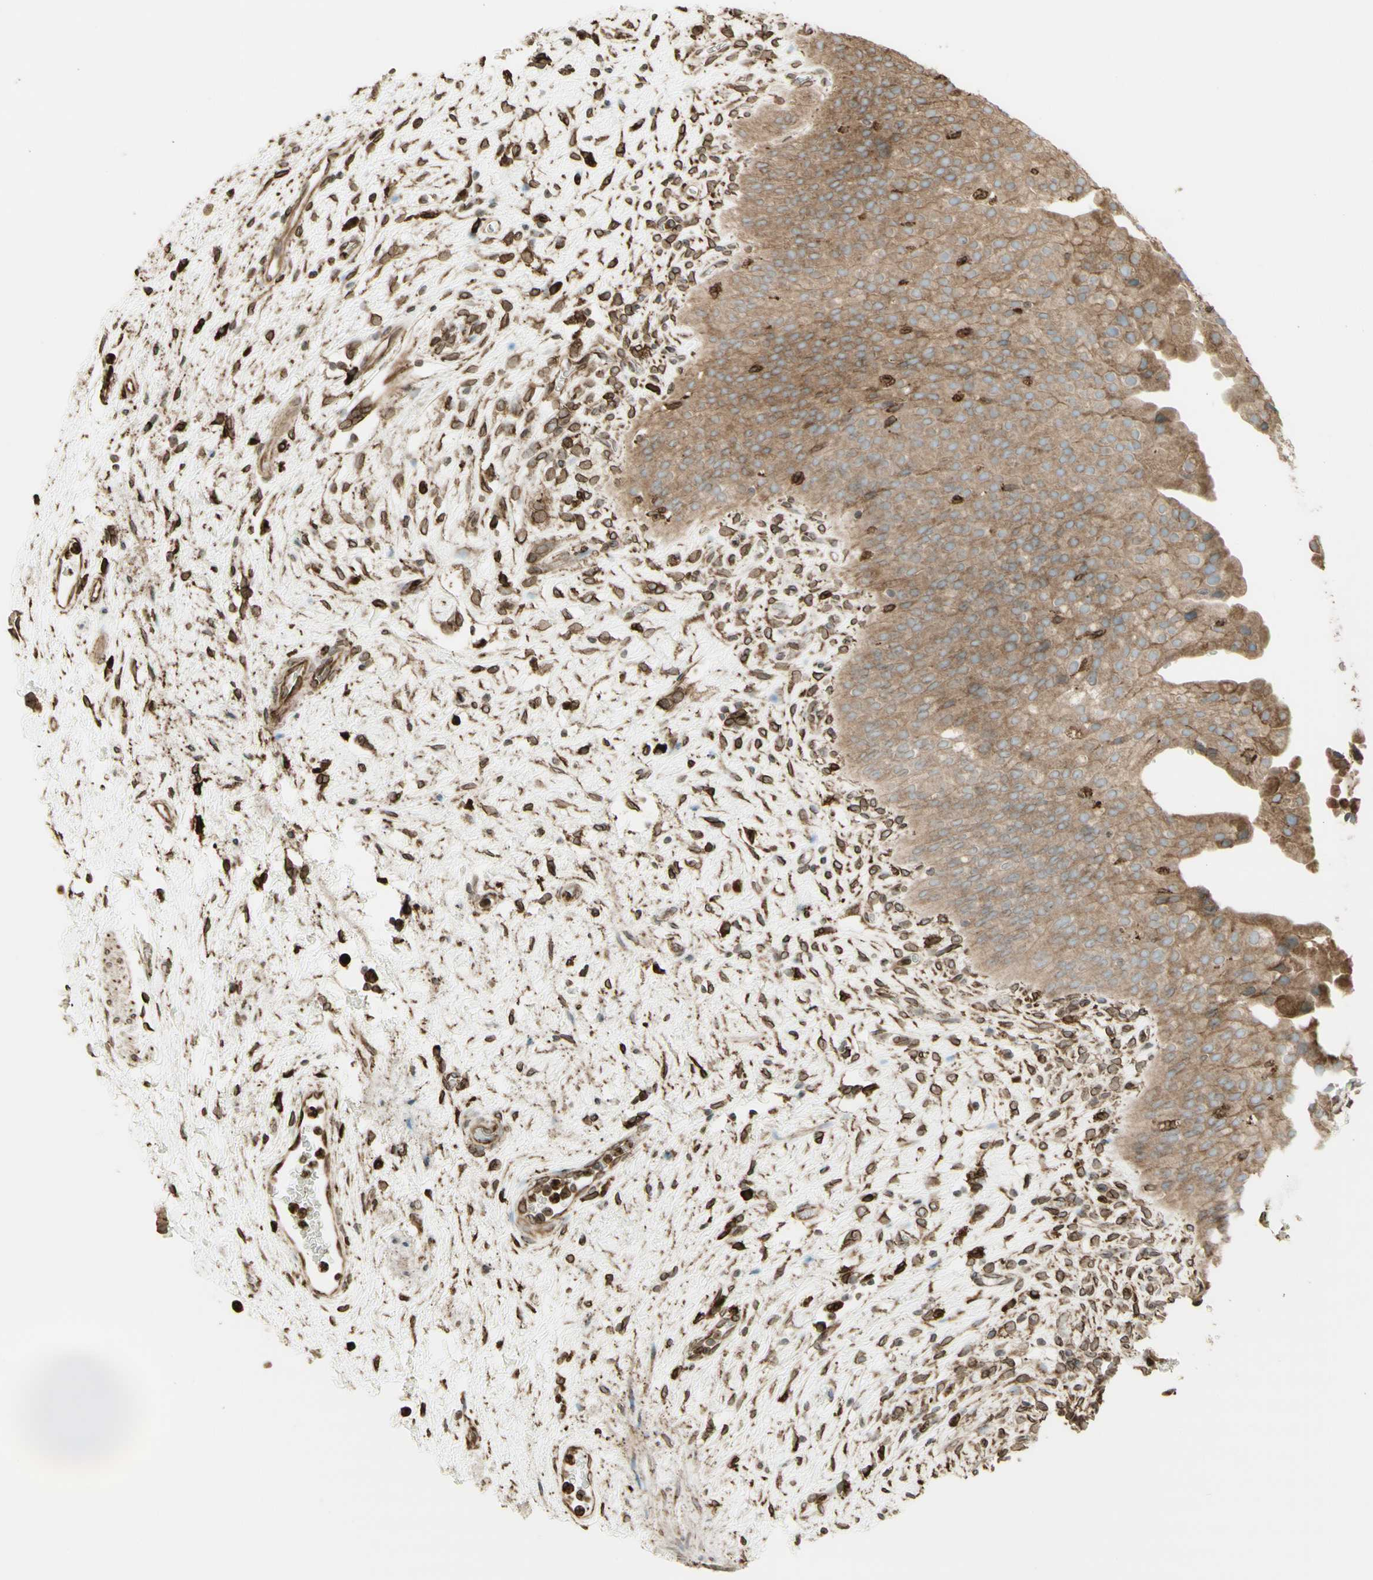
{"staining": {"intensity": "moderate", "quantity": ">75%", "location": "cytoplasmic/membranous"}, "tissue": "urinary bladder", "cell_type": "Urothelial cells", "image_type": "normal", "snomed": [{"axis": "morphology", "description": "Normal tissue, NOS"}, {"axis": "morphology", "description": "Urothelial carcinoma, High grade"}, {"axis": "topography", "description": "Urinary bladder"}], "caption": "This photomicrograph demonstrates immunohistochemistry staining of unremarkable human urinary bladder, with medium moderate cytoplasmic/membranous positivity in approximately >75% of urothelial cells.", "gene": "CANX", "patient": {"sex": "male", "age": 46}}